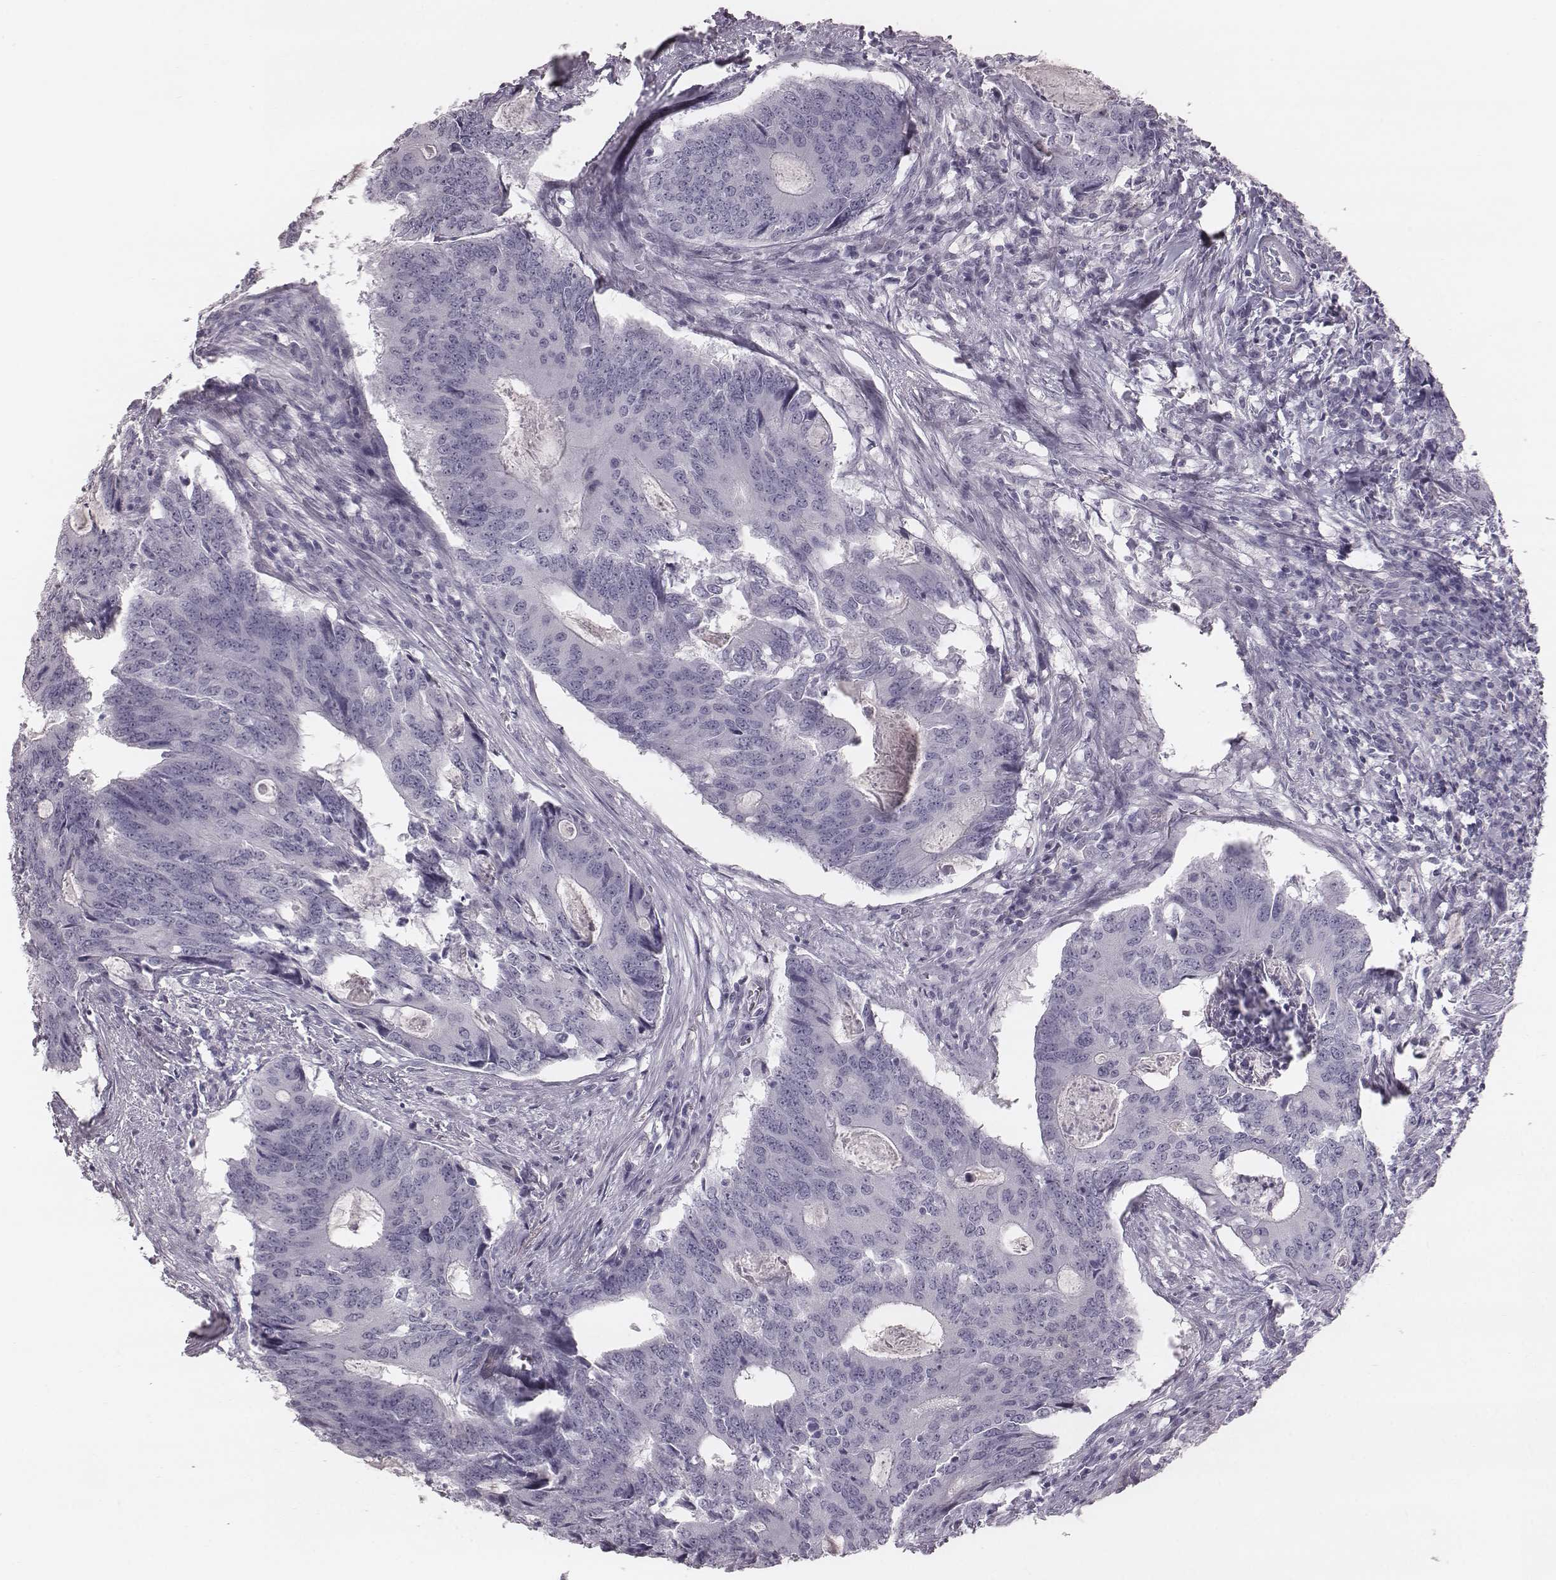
{"staining": {"intensity": "negative", "quantity": "none", "location": "none"}, "tissue": "colorectal cancer", "cell_type": "Tumor cells", "image_type": "cancer", "snomed": [{"axis": "morphology", "description": "Adenocarcinoma, NOS"}, {"axis": "topography", "description": "Colon"}], "caption": "Tumor cells show no significant staining in adenocarcinoma (colorectal). The staining is performed using DAB (3,3'-diaminobenzidine) brown chromogen with nuclei counter-stained in using hematoxylin.", "gene": "KRT74", "patient": {"sex": "male", "age": 67}}